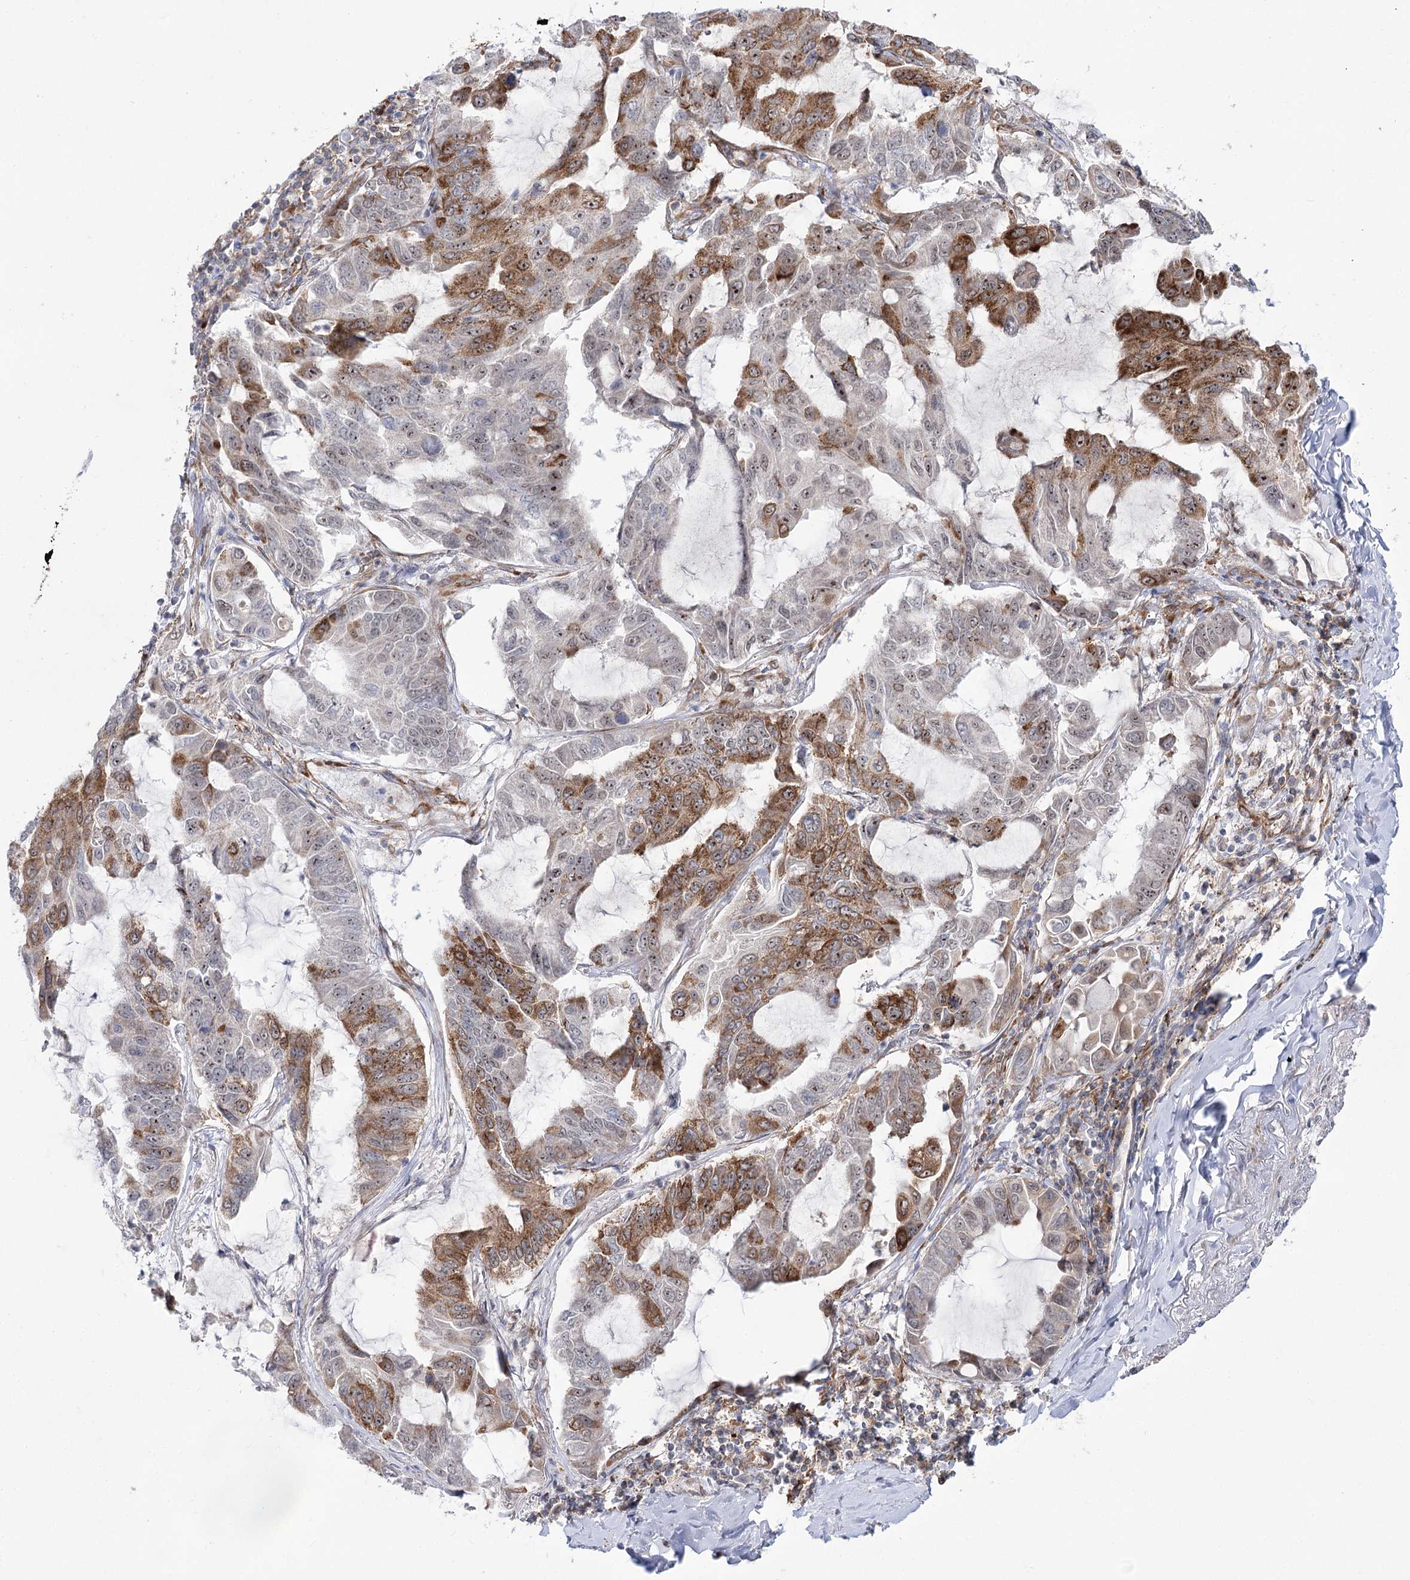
{"staining": {"intensity": "moderate", "quantity": "25%-75%", "location": "cytoplasmic/membranous"}, "tissue": "lung cancer", "cell_type": "Tumor cells", "image_type": "cancer", "snomed": [{"axis": "morphology", "description": "Adenocarcinoma, NOS"}, {"axis": "topography", "description": "Lung"}], "caption": "Human adenocarcinoma (lung) stained for a protein (brown) demonstrates moderate cytoplasmic/membranous positive expression in about 25%-75% of tumor cells.", "gene": "VWA2", "patient": {"sex": "male", "age": 64}}